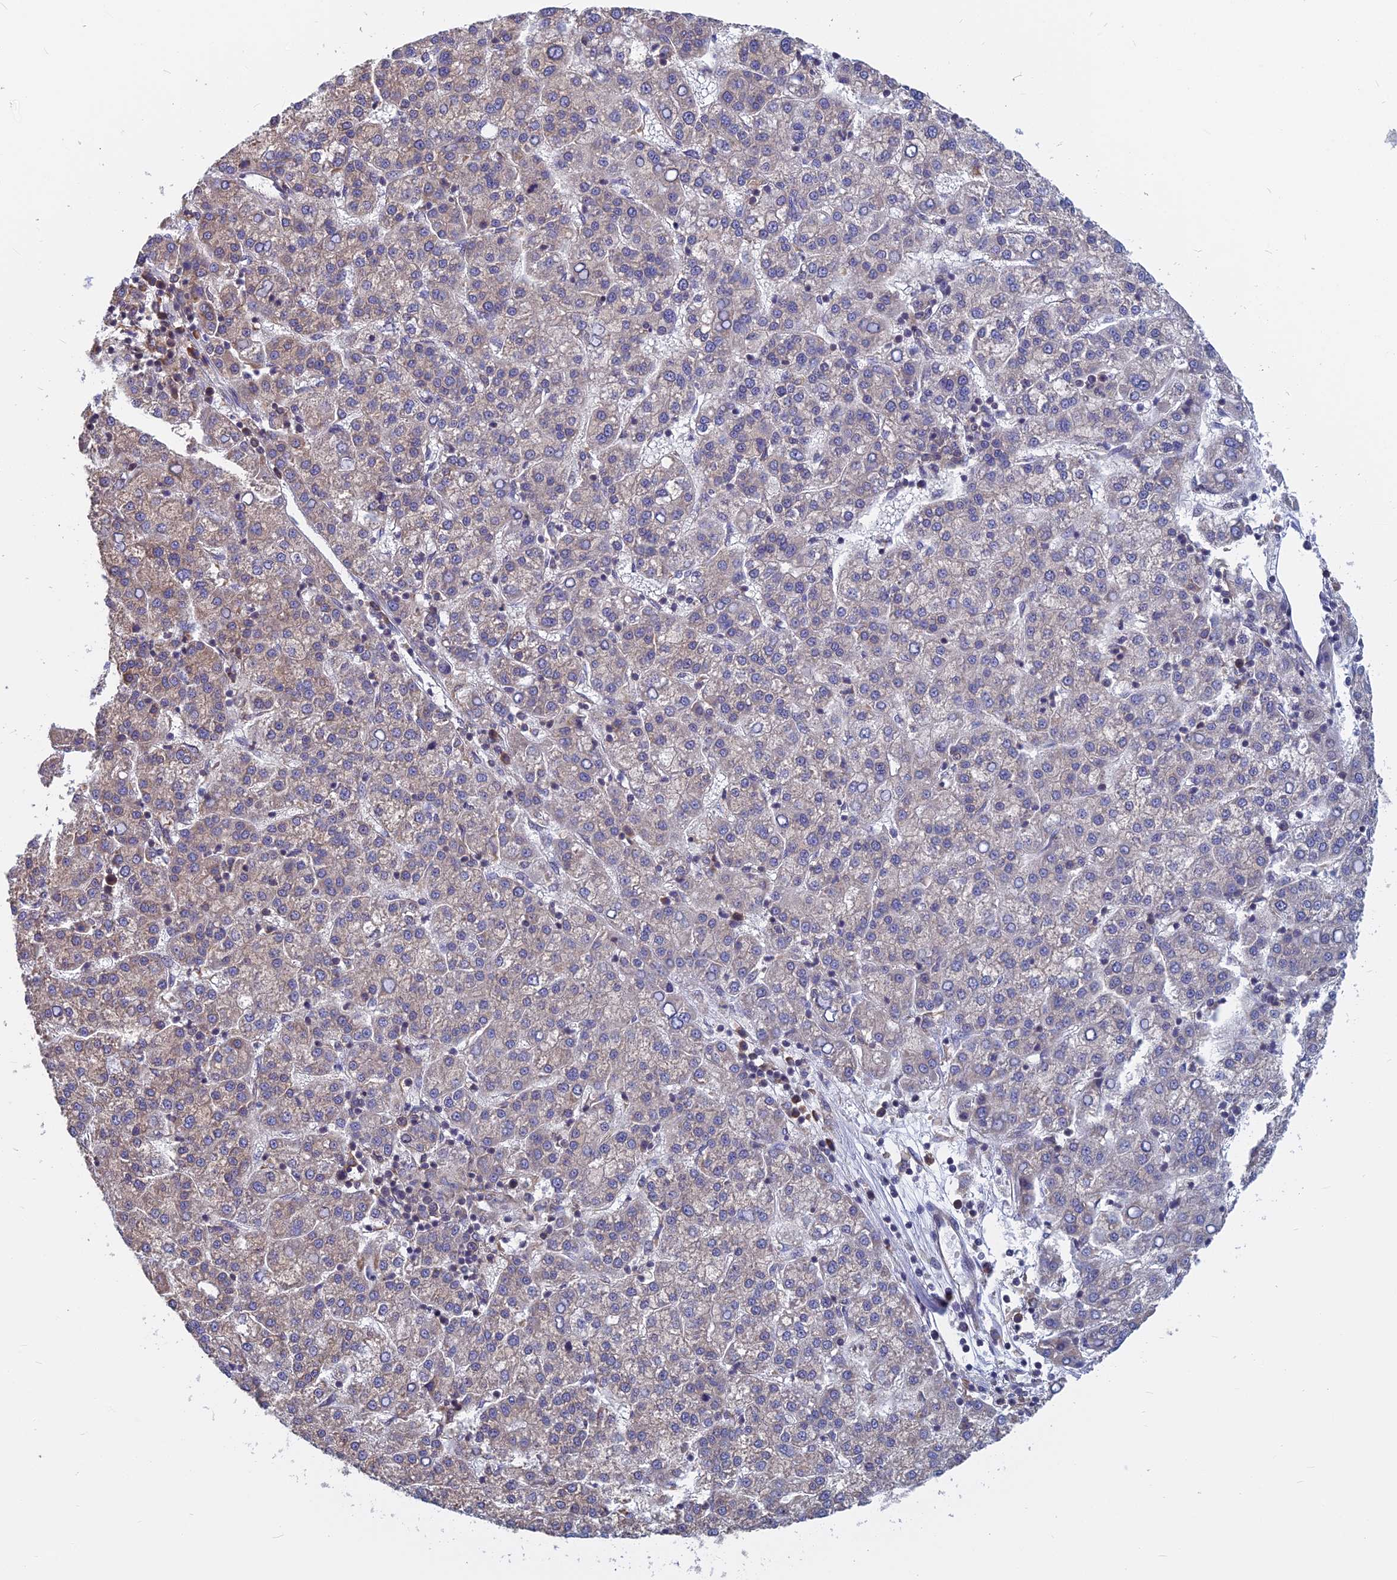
{"staining": {"intensity": "weak", "quantity": "<25%", "location": "cytoplasmic/membranous"}, "tissue": "liver cancer", "cell_type": "Tumor cells", "image_type": "cancer", "snomed": [{"axis": "morphology", "description": "Carcinoma, Hepatocellular, NOS"}, {"axis": "topography", "description": "Liver"}], "caption": "Immunohistochemical staining of hepatocellular carcinoma (liver) displays no significant staining in tumor cells.", "gene": "KIAA1143", "patient": {"sex": "female", "age": 58}}